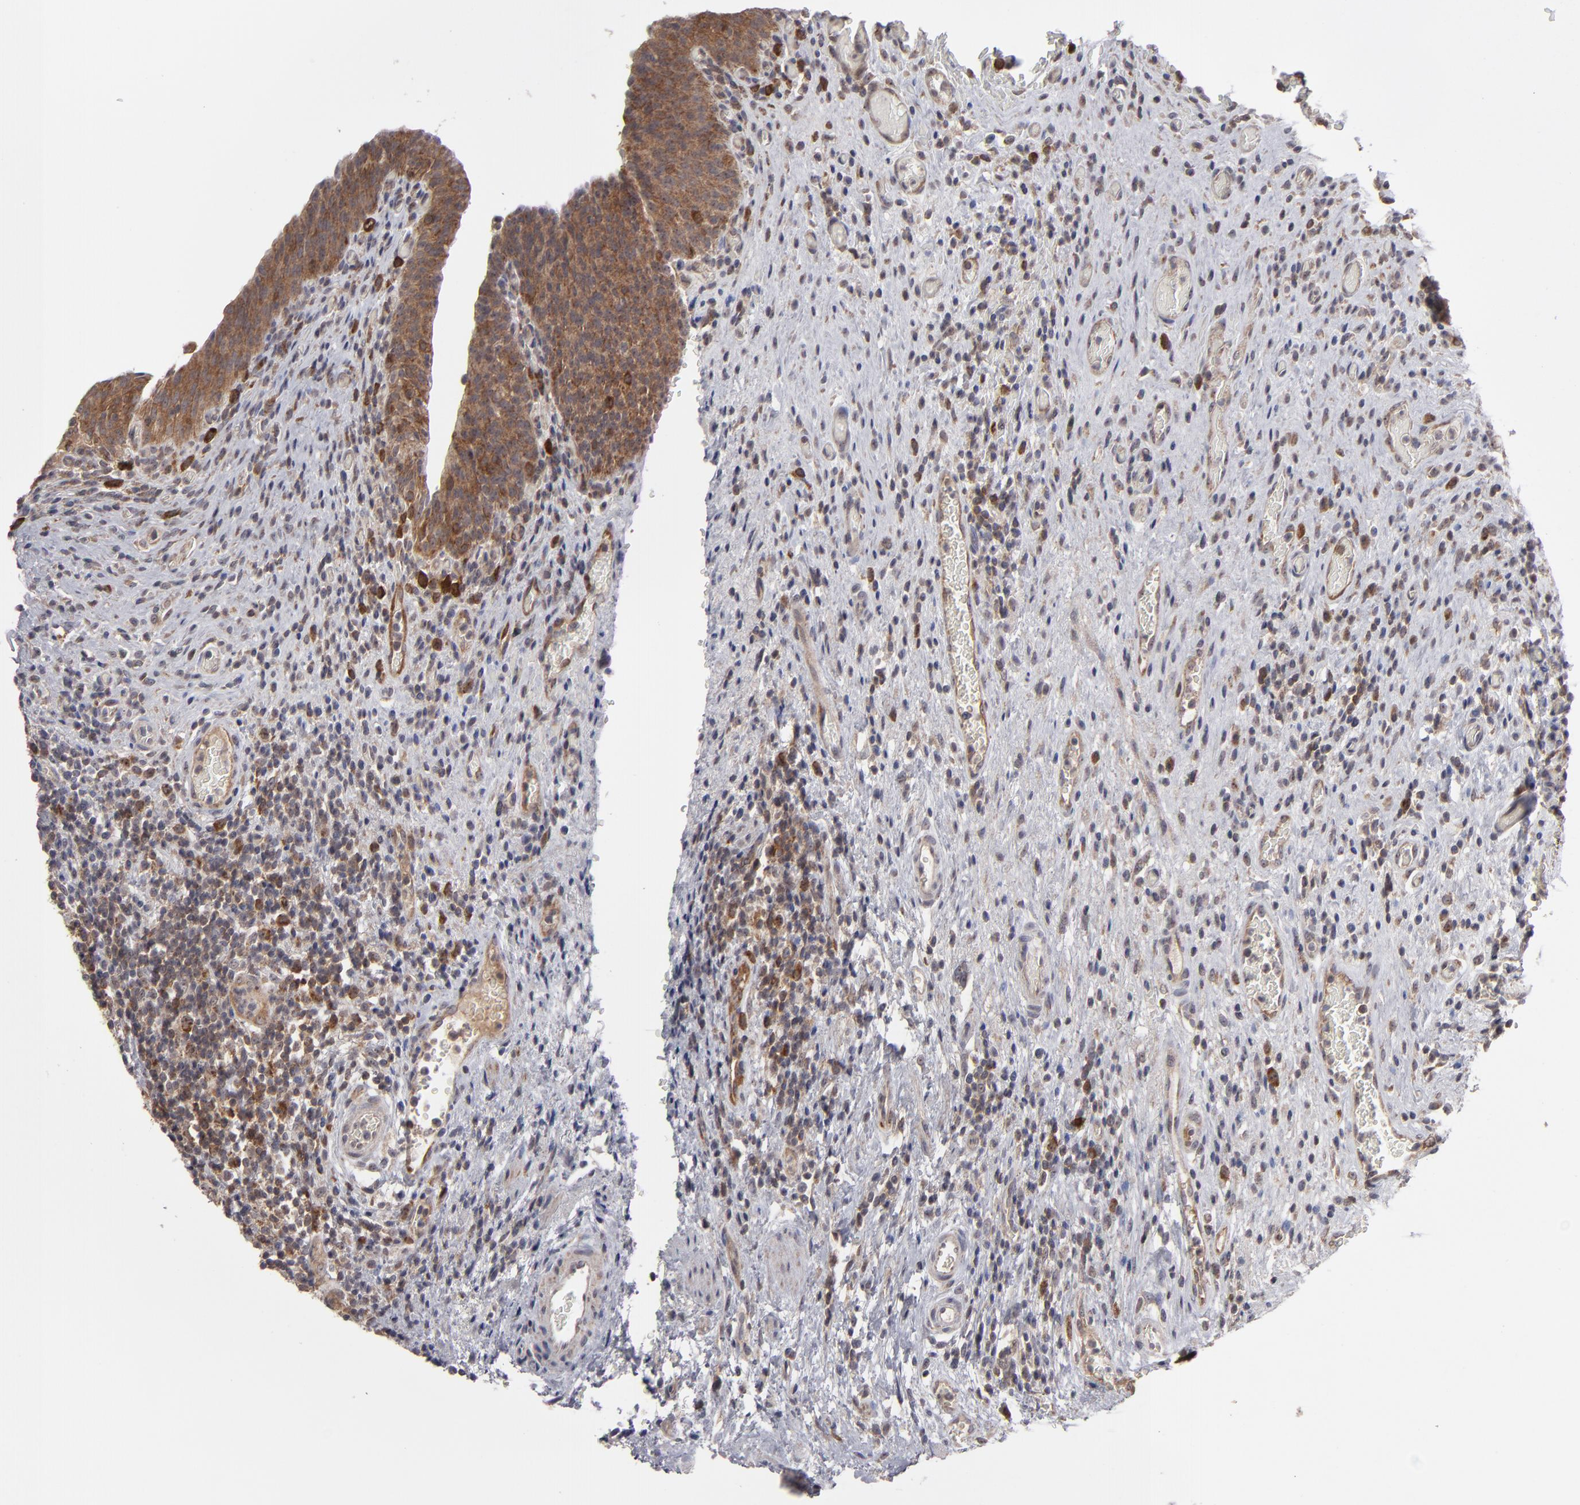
{"staining": {"intensity": "moderate", "quantity": ">75%", "location": "cytoplasmic/membranous,nuclear"}, "tissue": "urinary bladder", "cell_type": "Urothelial cells", "image_type": "normal", "snomed": [{"axis": "morphology", "description": "Normal tissue, NOS"}, {"axis": "morphology", "description": "Urothelial carcinoma, High grade"}, {"axis": "topography", "description": "Urinary bladder"}], "caption": "Brown immunohistochemical staining in unremarkable human urinary bladder shows moderate cytoplasmic/membranous,nuclear positivity in approximately >75% of urothelial cells.", "gene": "GLCCI1", "patient": {"sex": "male", "age": 51}}